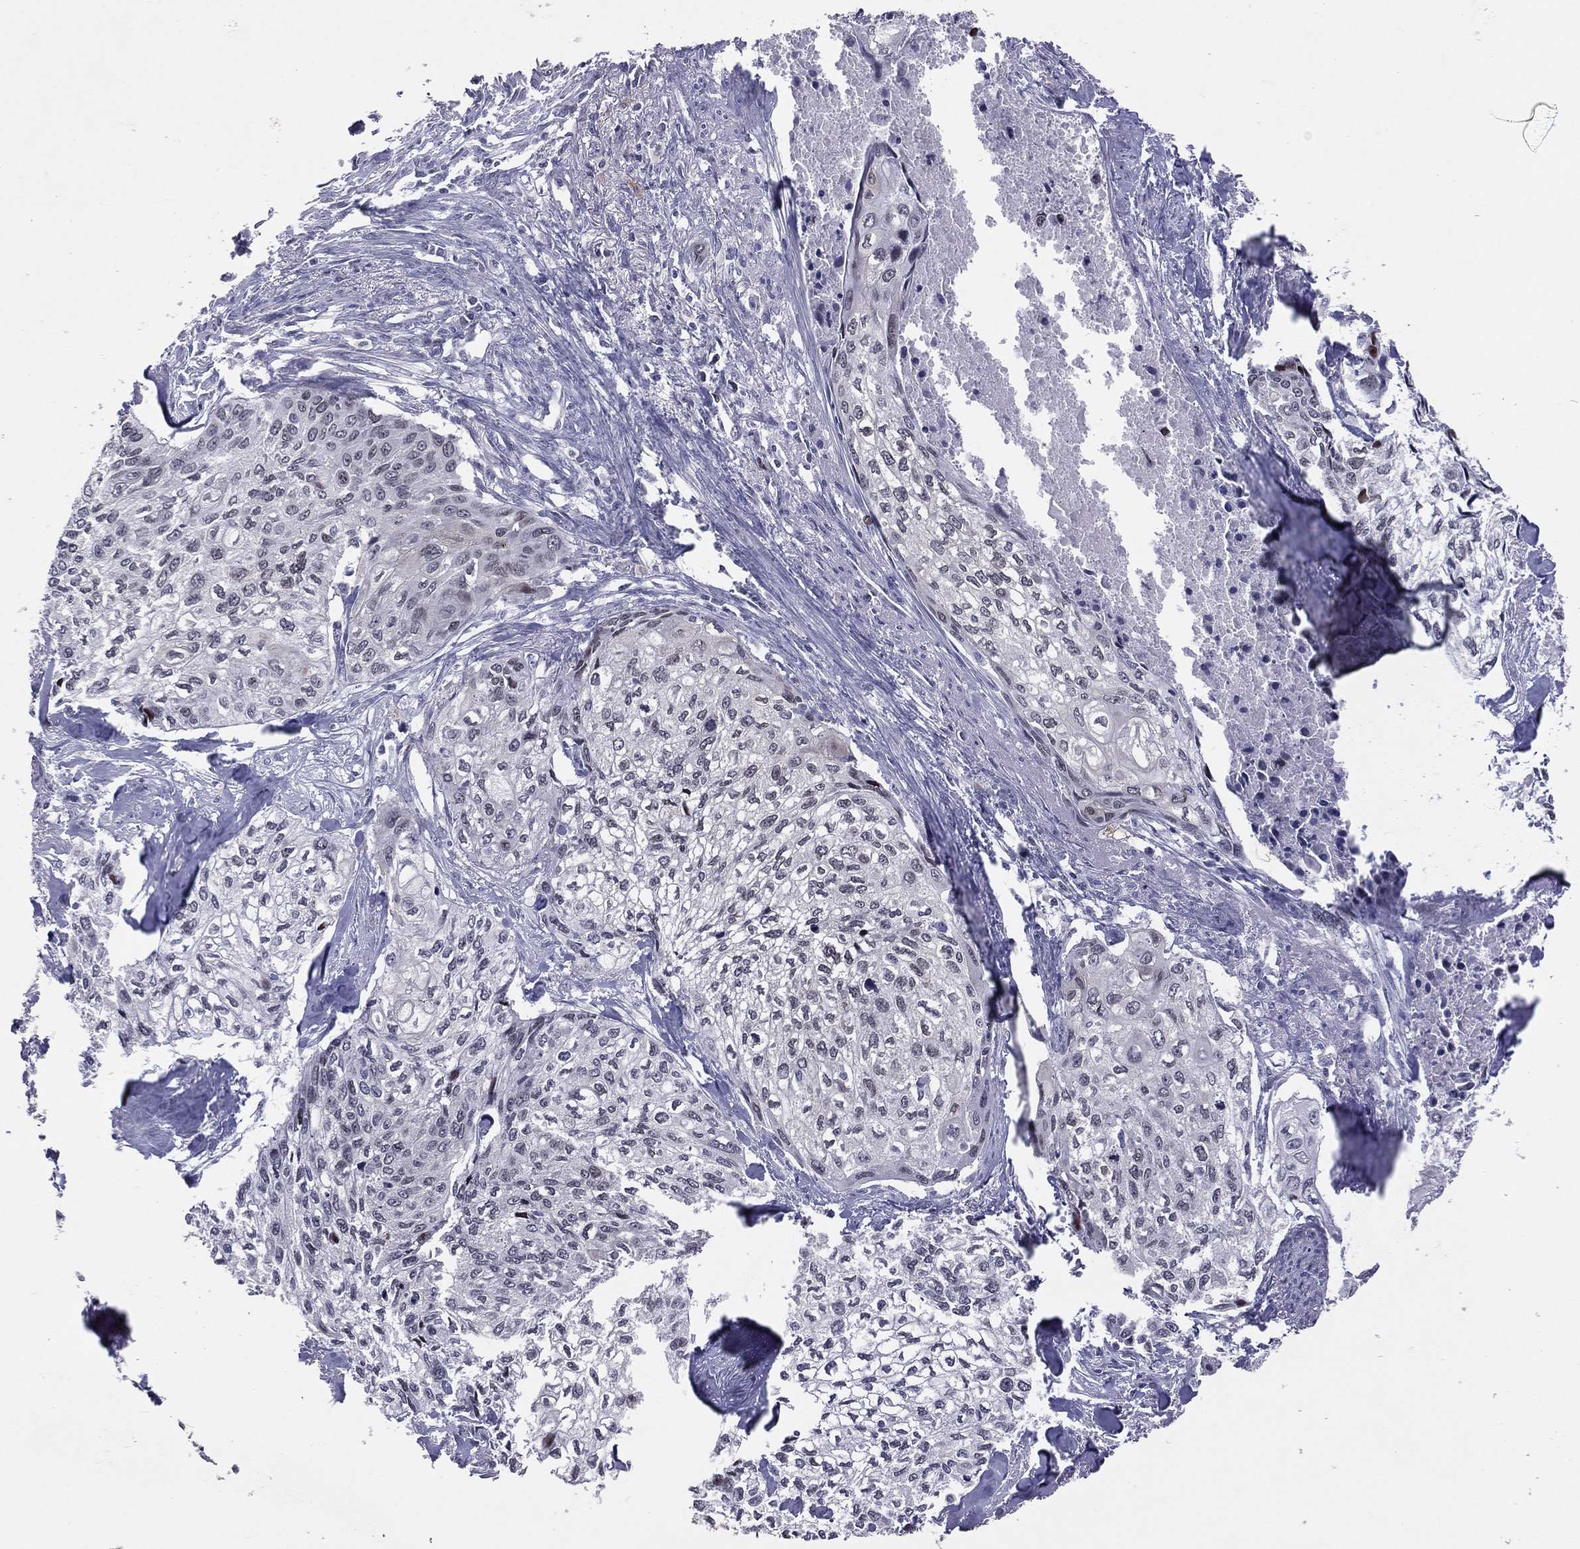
{"staining": {"intensity": "negative", "quantity": "none", "location": "none"}, "tissue": "cervical cancer", "cell_type": "Tumor cells", "image_type": "cancer", "snomed": [{"axis": "morphology", "description": "Squamous cell carcinoma, NOS"}, {"axis": "topography", "description": "Cervix"}], "caption": "Tumor cells are negative for protein expression in human squamous cell carcinoma (cervical).", "gene": "DBF4B", "patient": {"sex": "female", "age": 58}}